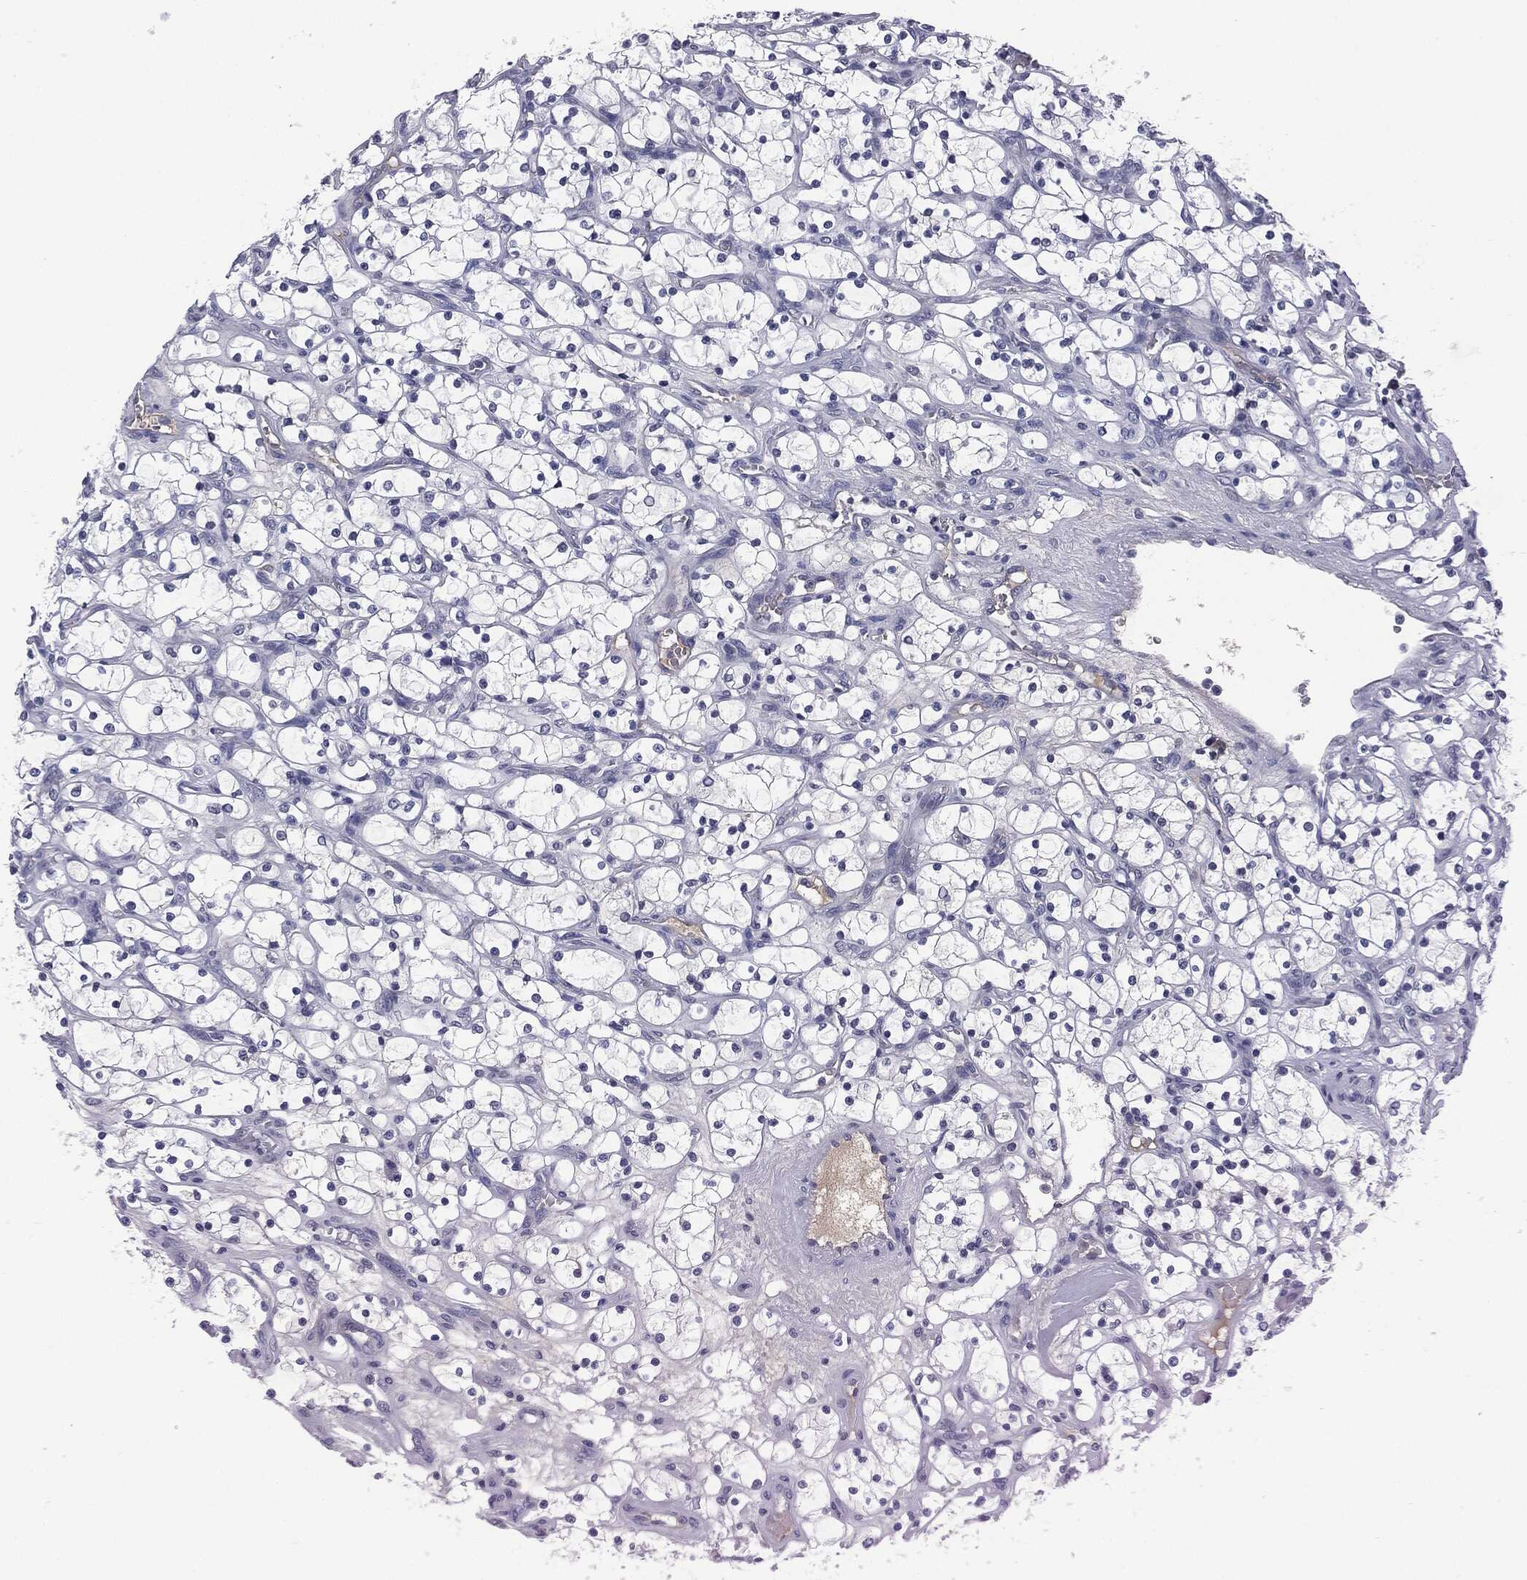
{"staining": {"intensity": "negative", "quantity": "none", "location": "none"}, "tissue": "renal cancer", "cell_type": "Tumor cells", "image_type": "cancer", "snomed": [{"axis": "morphology", "description": "Adenocarcinoma, NOS"}, {"axis": "topography", "description": "Kidney"}], "caption": "The photomicrograph reveals no significant staining in tumor cells of adenocarcinoma (renal). (Stains: DAB (3,3'-diaminobenzidine) immunohistochemistry (IHC) with hematoxylin counter stain, Microscopy: brightfield microscopy at high magnification).", "gene": "SIGLEC7", "patient": {"sex": "female", "age": 69}}